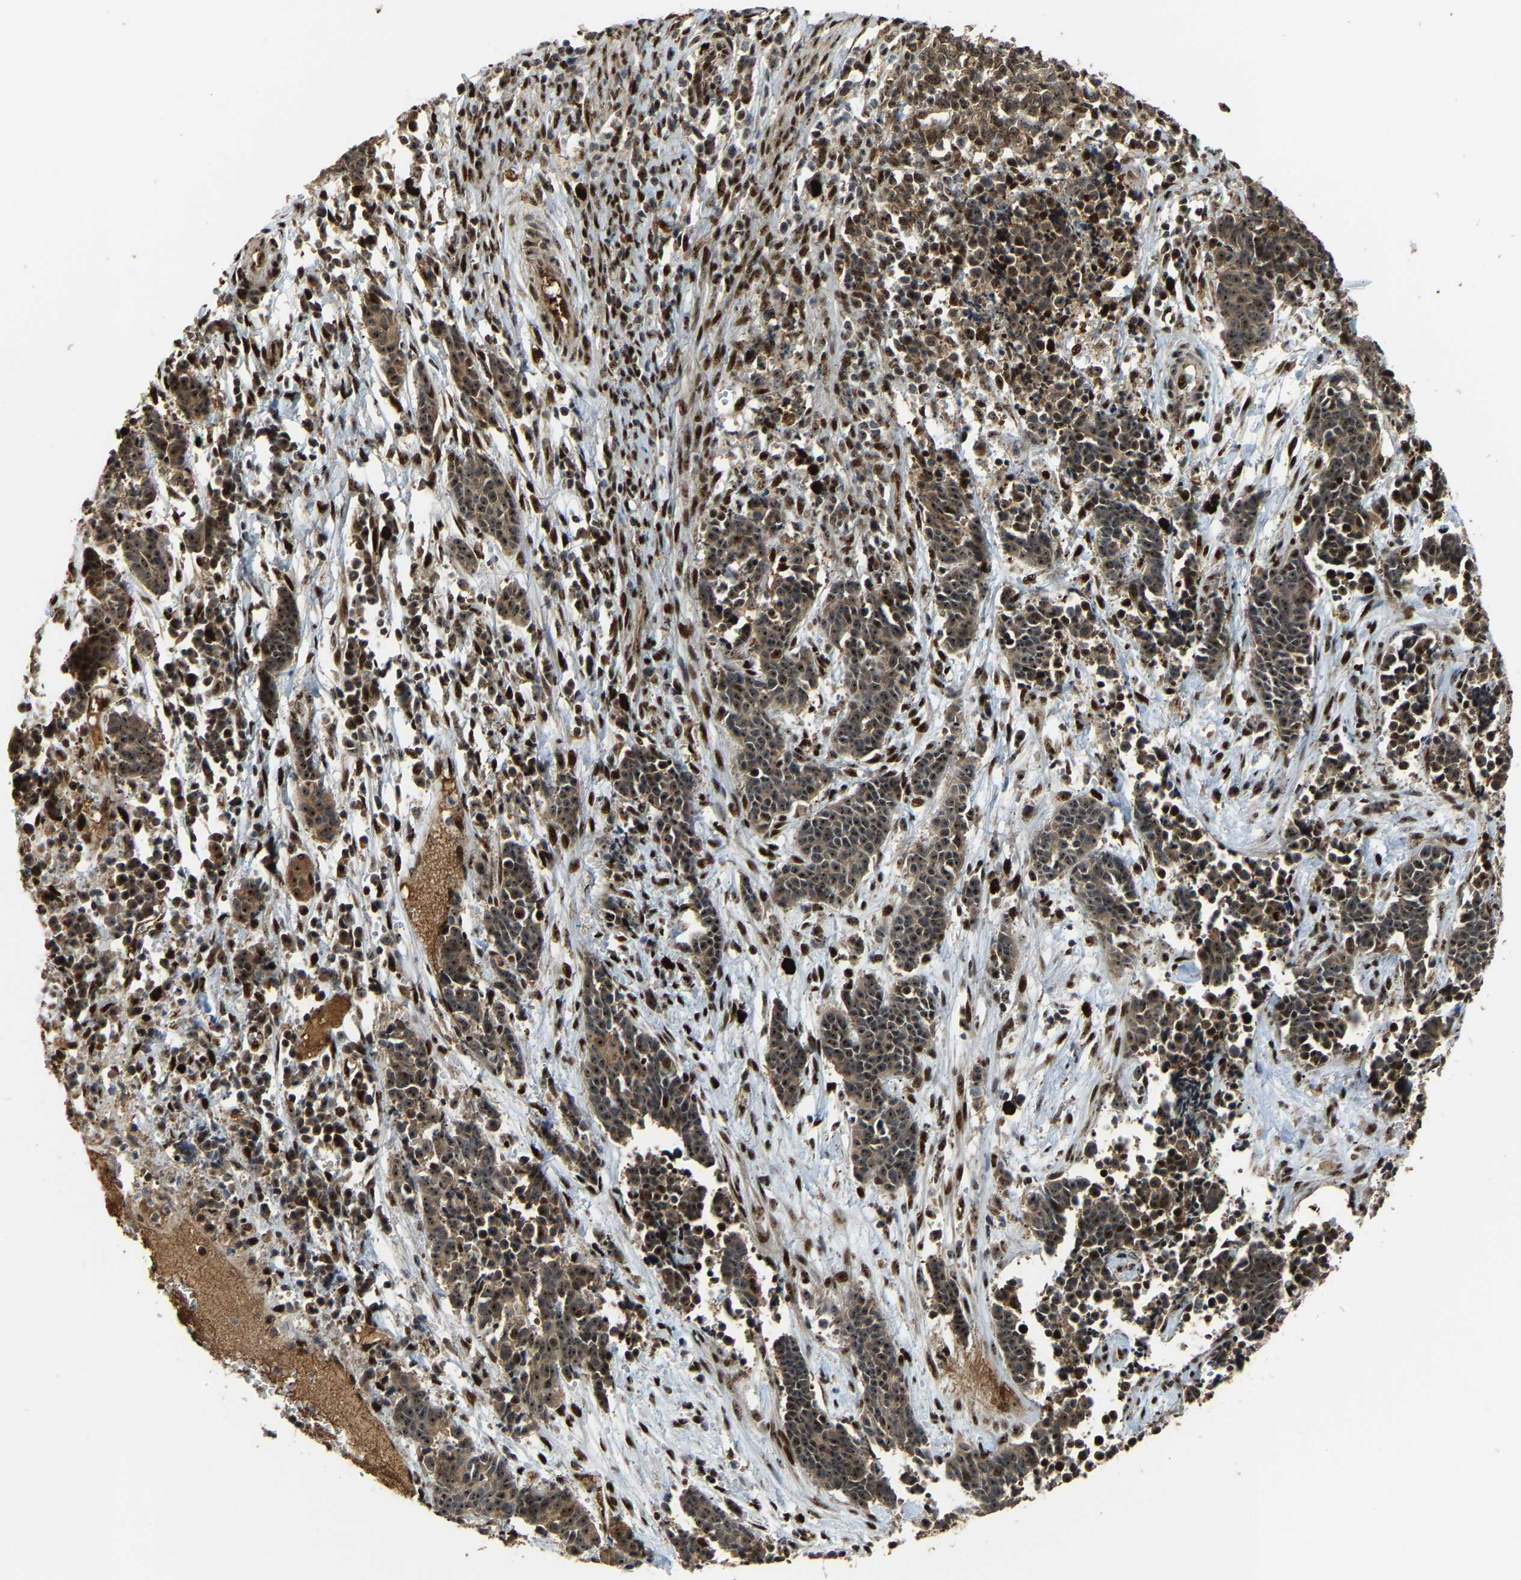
{"staining": {"intensity": "strong", "quantity": ">75%", "location": "cytoplasmic/membranous,nuclear"}, "tissue": "cervical cancer", "cell_type": "Tumor cells", "image_type": "cancer", "snomed": [{"axis": "morphology", "description": "Squamous cell carcinoma, NOS"}, {"axis": "topography", "description": "Cervix"}], "caption": "The photomicrograph demonstrates staining of squamous cell carcinoma (cervical), revealing strong cytoplasmic/membranous and nuclear protein staining (brown color) within tumor cells.", "gene": "ZNF687", "patient": {"sex": "female", "age": 35}}